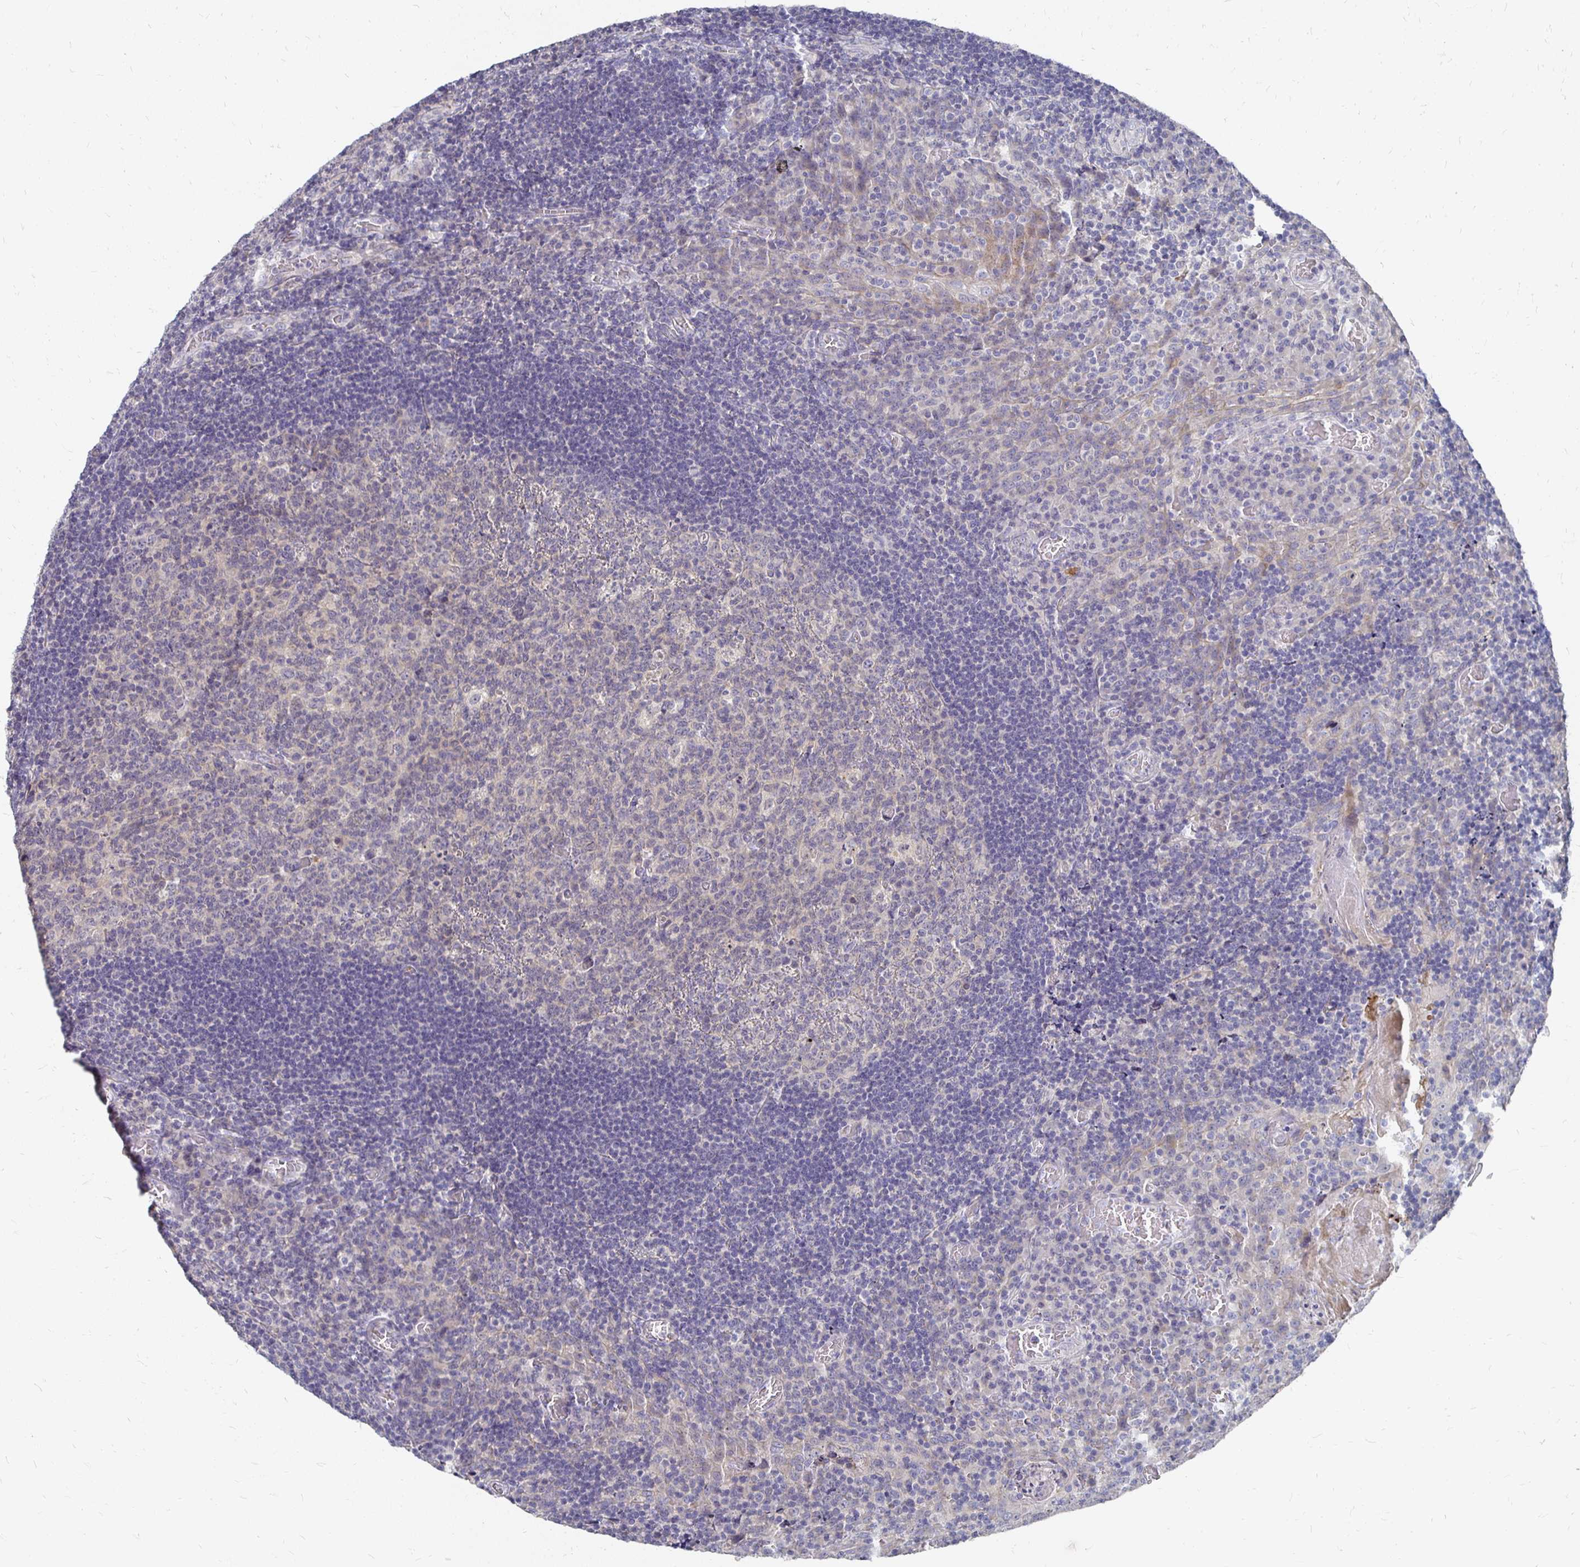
{"staining": {"intensity": "negative", "quantity": "none", "location": "none"}, "tissue": "tonsil", "cell_type": "Germinal center cells", "image_type": "normal", "snomed": [{"axis": "morphology", "description": "Normal tissue, NOS"}, {"axis": "topography", "description": "Tonsil"}], "caption": "Immunohistochemistry image of unremarkable tonsil: tonsil stained with DAB exhibits no significant protein positivity in germinal center cells. Nuclei are stained in blue.", "gene": "FKRP", "patient": {"sex": "male", "age": 17}}